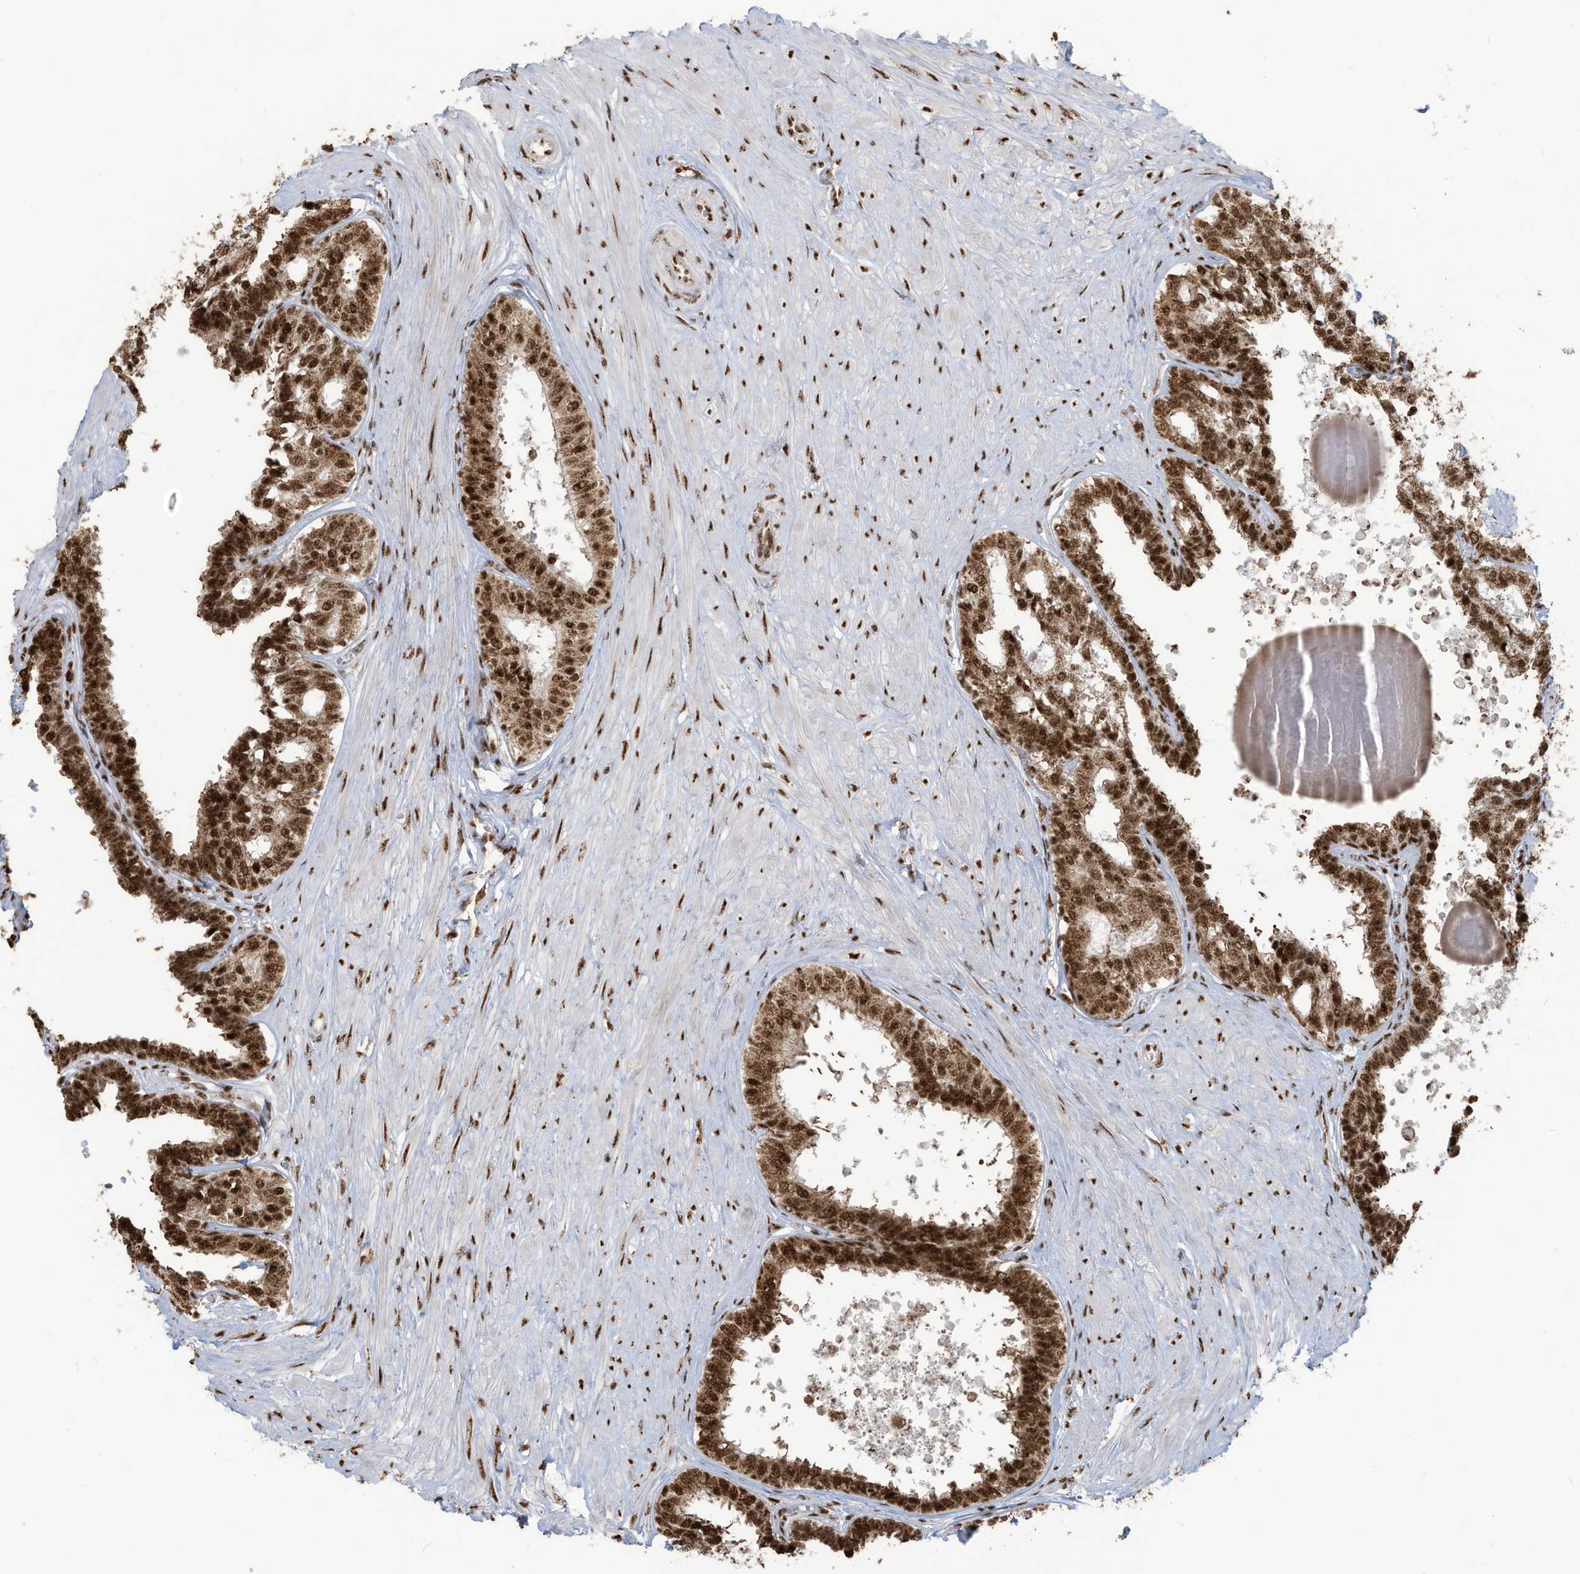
{"staining": {"intensity": "strong", "quantity": ">75%", "location": "cytoplasmic/membranous,nuclear"}, "tissue": "prostate", "cell_type": "Glandular cells", "image_type": "normal", "snomed": [{"axis": "morphology", "description": "Normal tissue, NOS"}, {"axis": "topography", "description": "Prostate"}], "caption": "An immunohistochemistry (IHC) photomicrograph of normal tissue is shown. Protein staining in brown highlights strong cytoplasmic/membranous,nuclear positivity in prostate within glandular cells. Nuclei are stained in blue.", "gene": "LBH", "patient": {"sex": "male", "age": 48}}